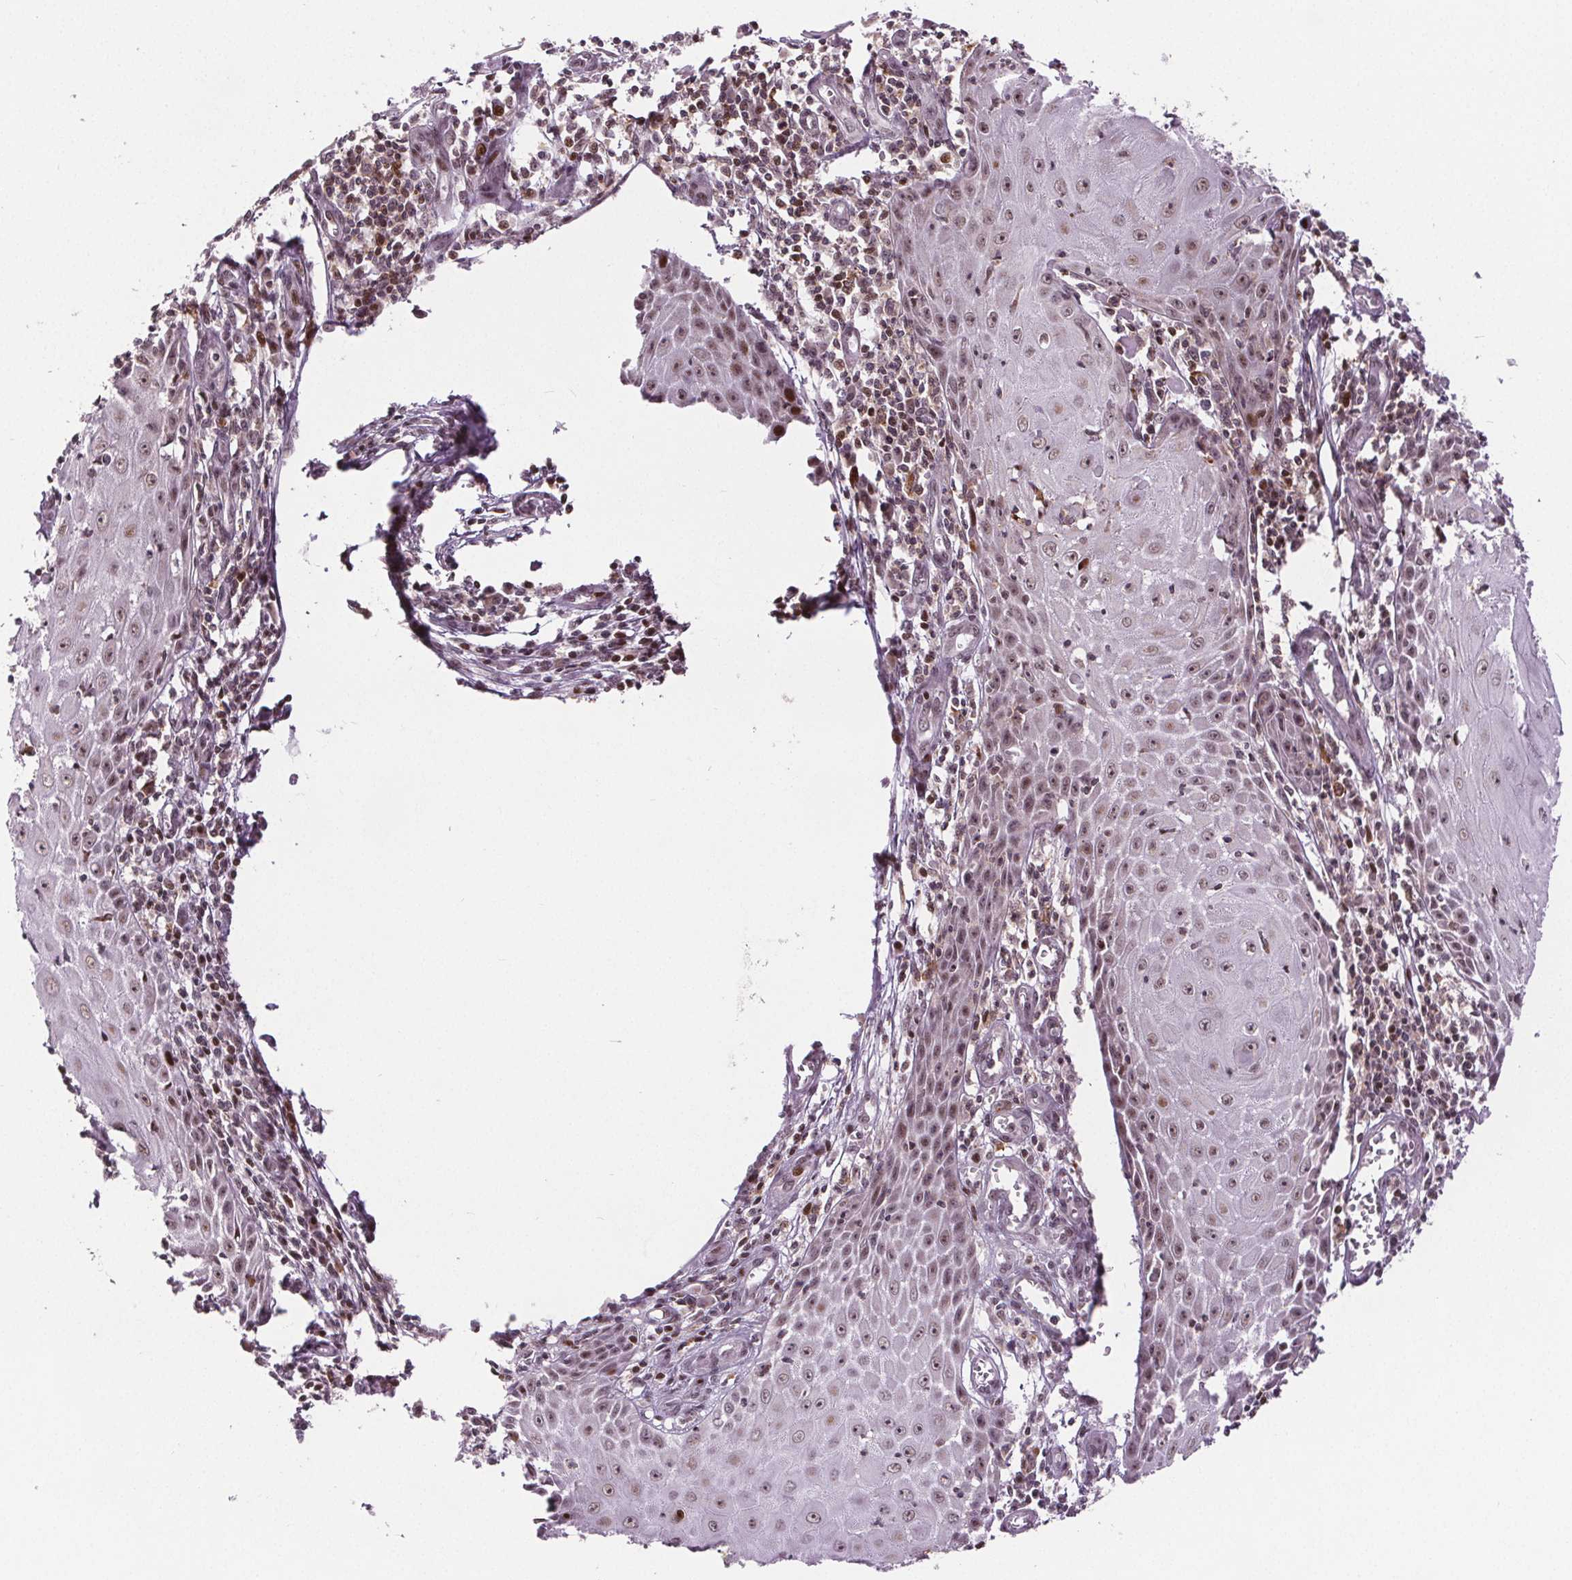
{"staining": {"intensity": "weak", "quantity": ">75%", "location": "nuclear"}, "tissue": "skin cancer", "cell_type": "Tumor cells", "image_type": "cancer", "snomed": [{"axis": "morphology", "description": "Squamous cell carcinoma, NOS"}, {"axis": "topography", "description": "Skin"}], "caption": "This image displays squamous cell carcinoma (skin) stained with immunohistochemistry to label a protein in brown. The nuclear of tumor cells show weak positivity for the protein. Nuclei are counter-stained blue.", "gene": "SNRNP35", "patient": {"sex": "female", "age": 73}}